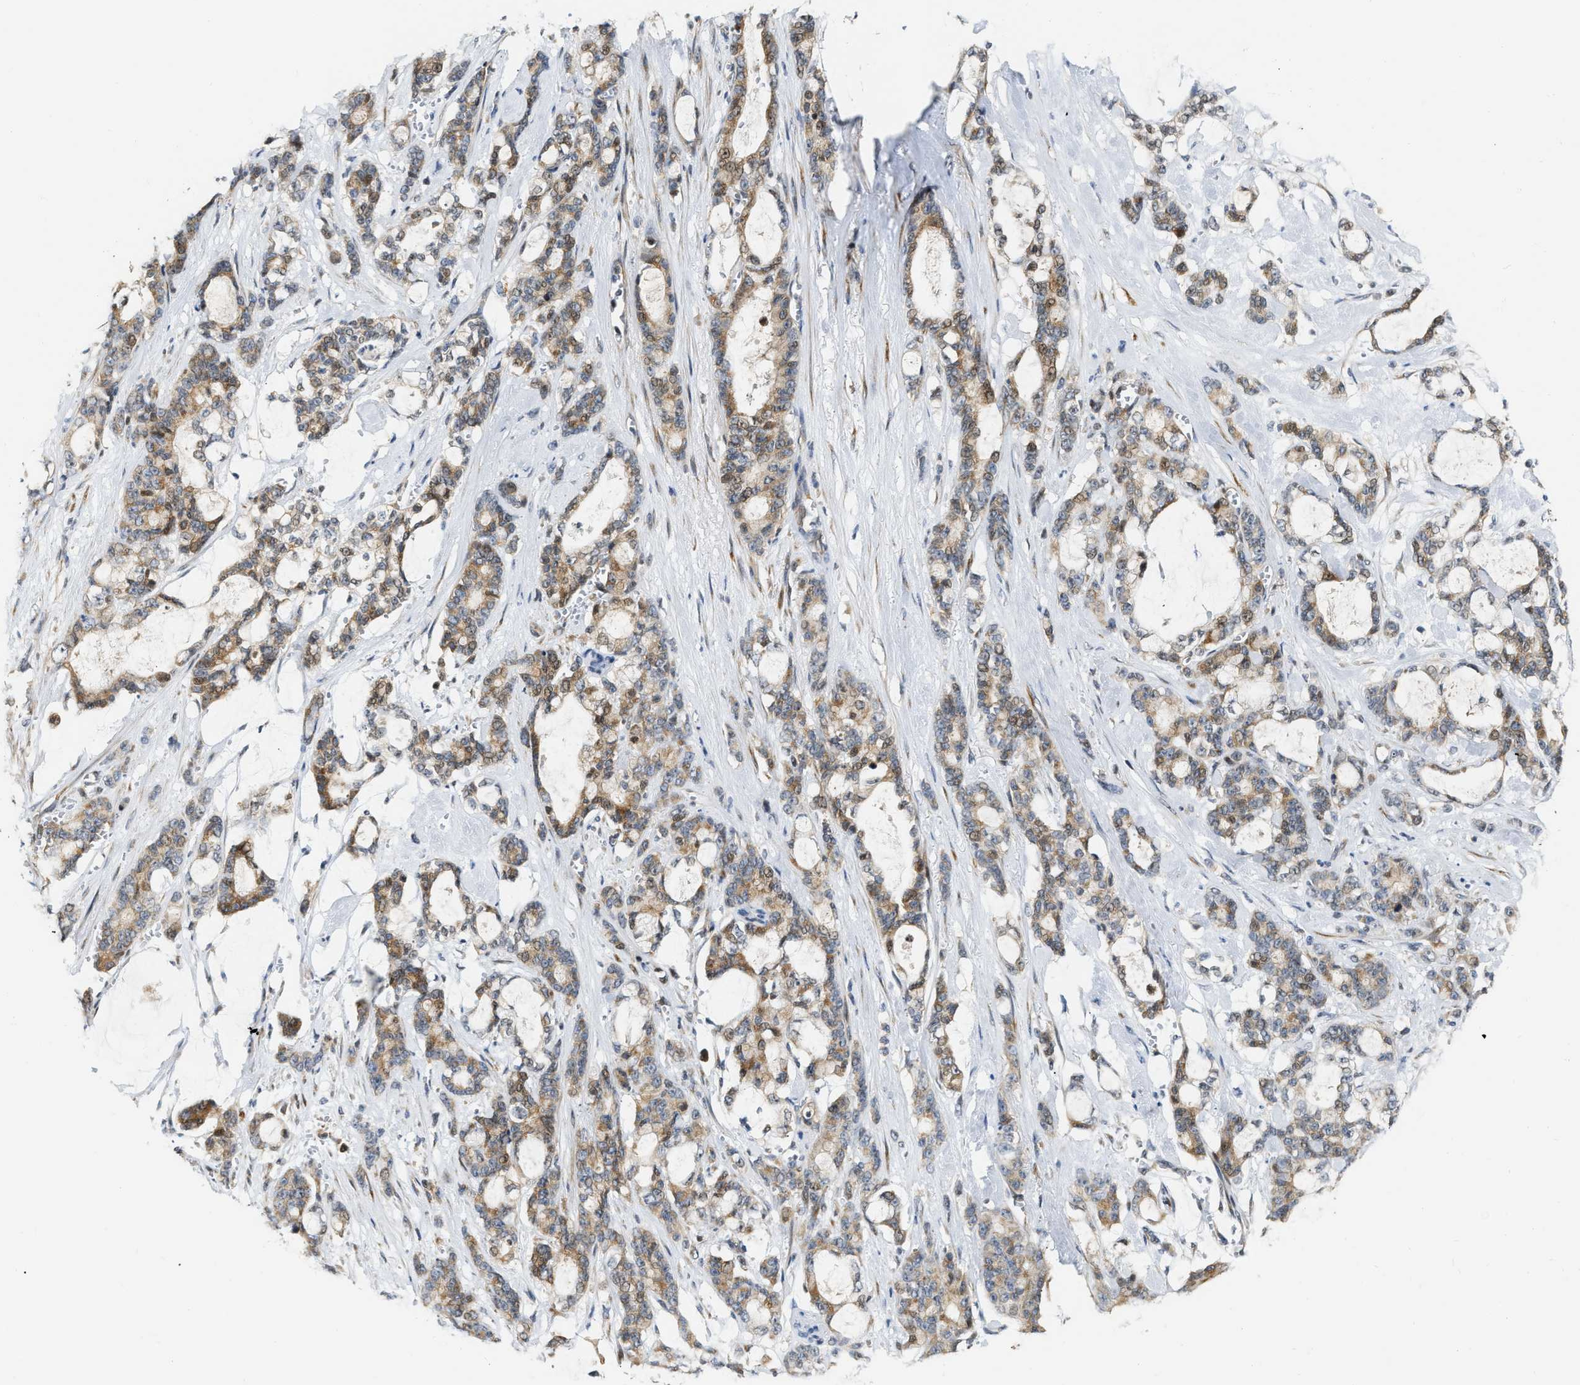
{"staining": {"intensity": "moderate", "quantity": ">75%", "location": "cytoplasmic/membranous"}, "tissue": "pancreatic cancer", "cell_type": "Tumor cells", "image_type": "cancer", "snomed": [{"axis": "morphology", "description": "Adenocarcinoma, NOS"}, {"axis": "topography", "description": "Pancreas"}], "caption": "Immunohistochemistry (IHC) staining of pancreatic cancer (adenocarcinoma), which reveals medium levels of moderate cytoplasmic/membranous staining in approximately >75% of tumor cells indicating moderate cytoplasmic/membranous protein expression. The staining was performed using DAB (3,3'-diaminobenzidine) (brown) for protein detection and nuclei were counterstained in hematoxylin (blue).", "gene": "DEPTOR", "patient": {"sex": "female", "age": 73}}